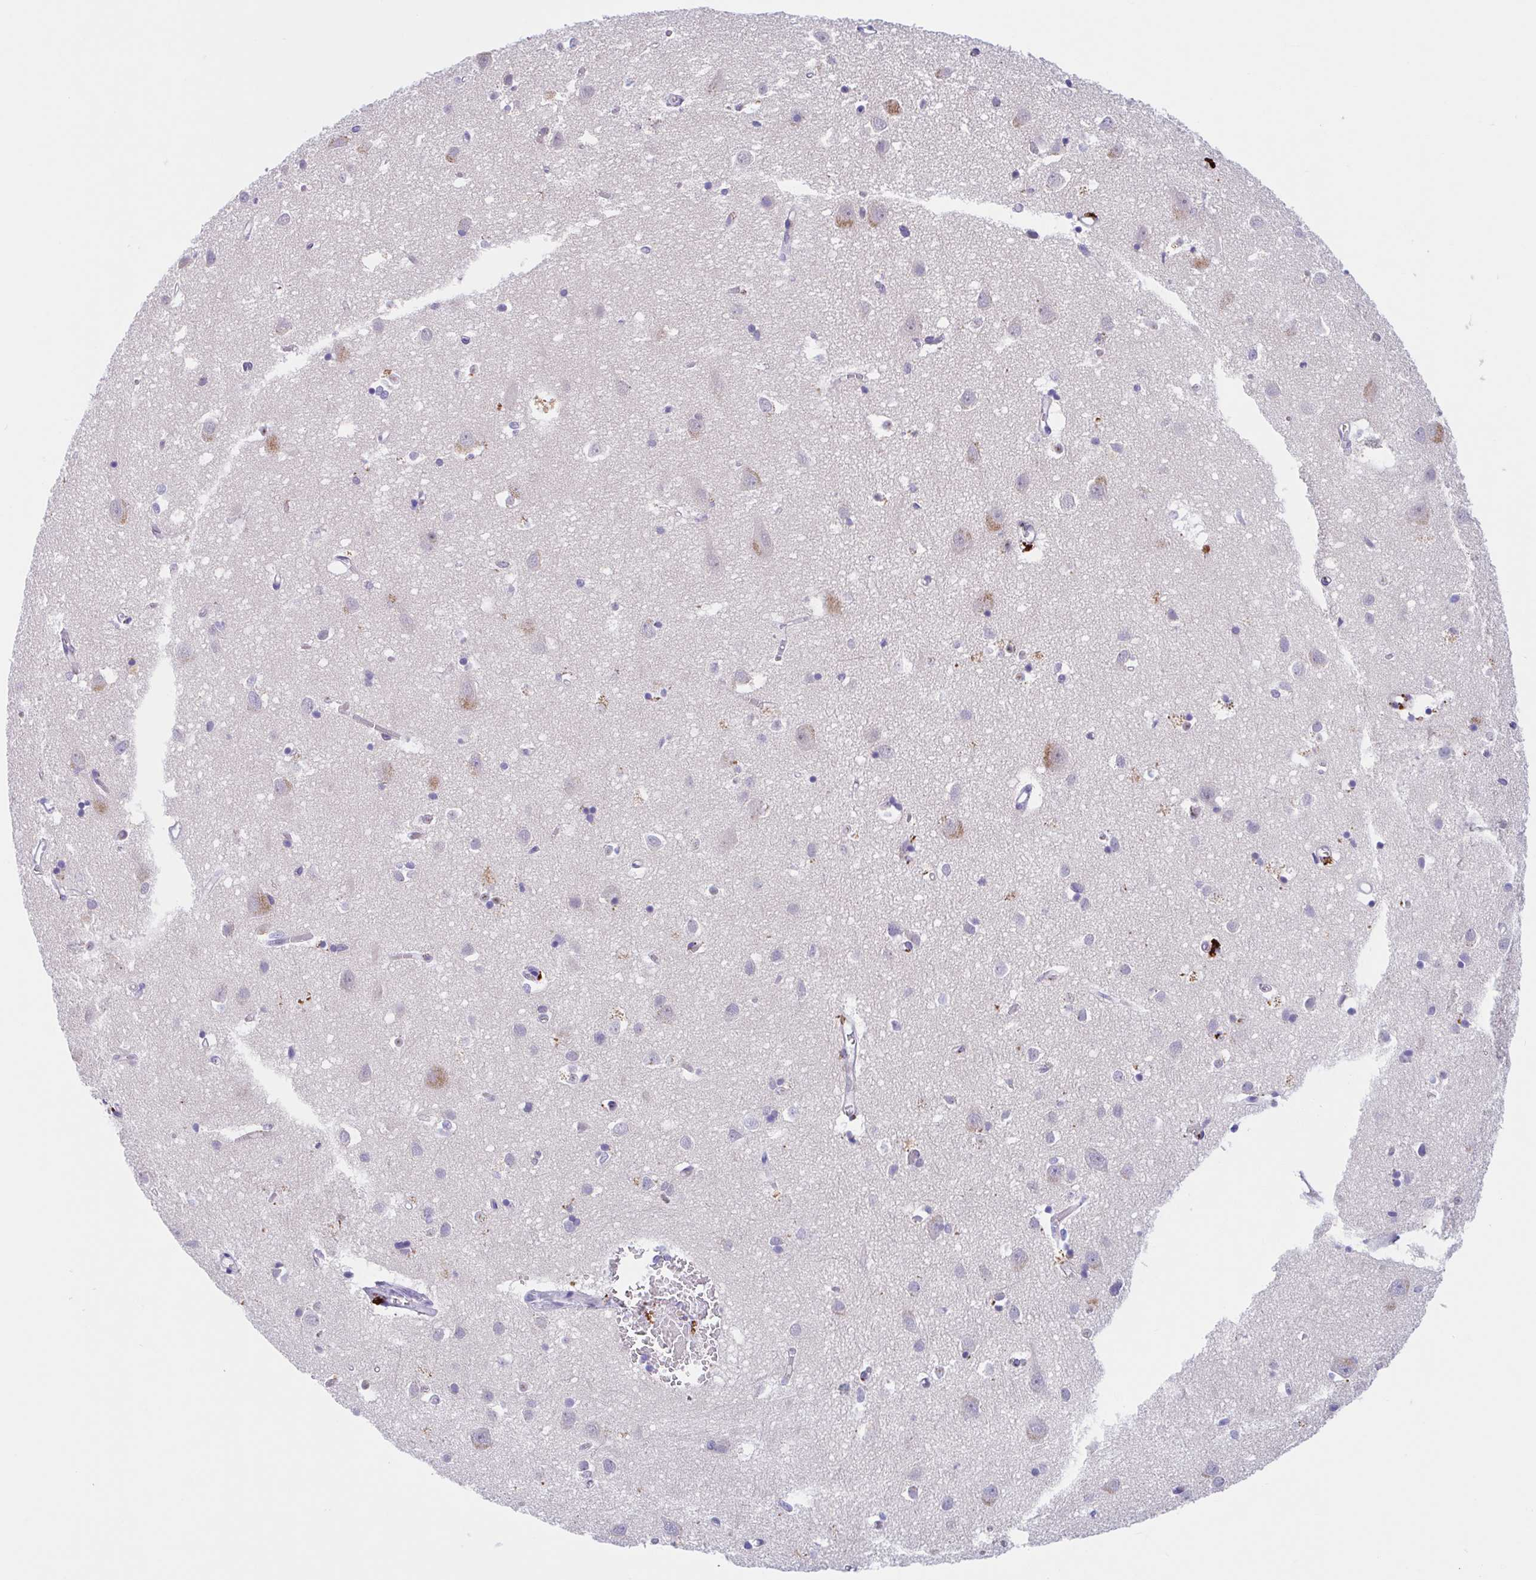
{"staining": {"intensity": "negative", "quantity": "none", "location": "none"}, "tissue": "cerebral cortex", "cell_type": "Endothelial cells", "image_type": "normal", "snomed": [{"axis": "morphology", "description": "Normal tissue, NOS"}, {"axis": "topography", "description": "Cerebral cortex"}], "caption": "Endothelial cells are negative for protein expression in benign human cerebral cortex. The staining is performed using DAB brown chromogen with nuclei counter-stained in using hematoxylin.", "gene": "TMEM86A", "patient": {"sex": "male", "age": 70}}